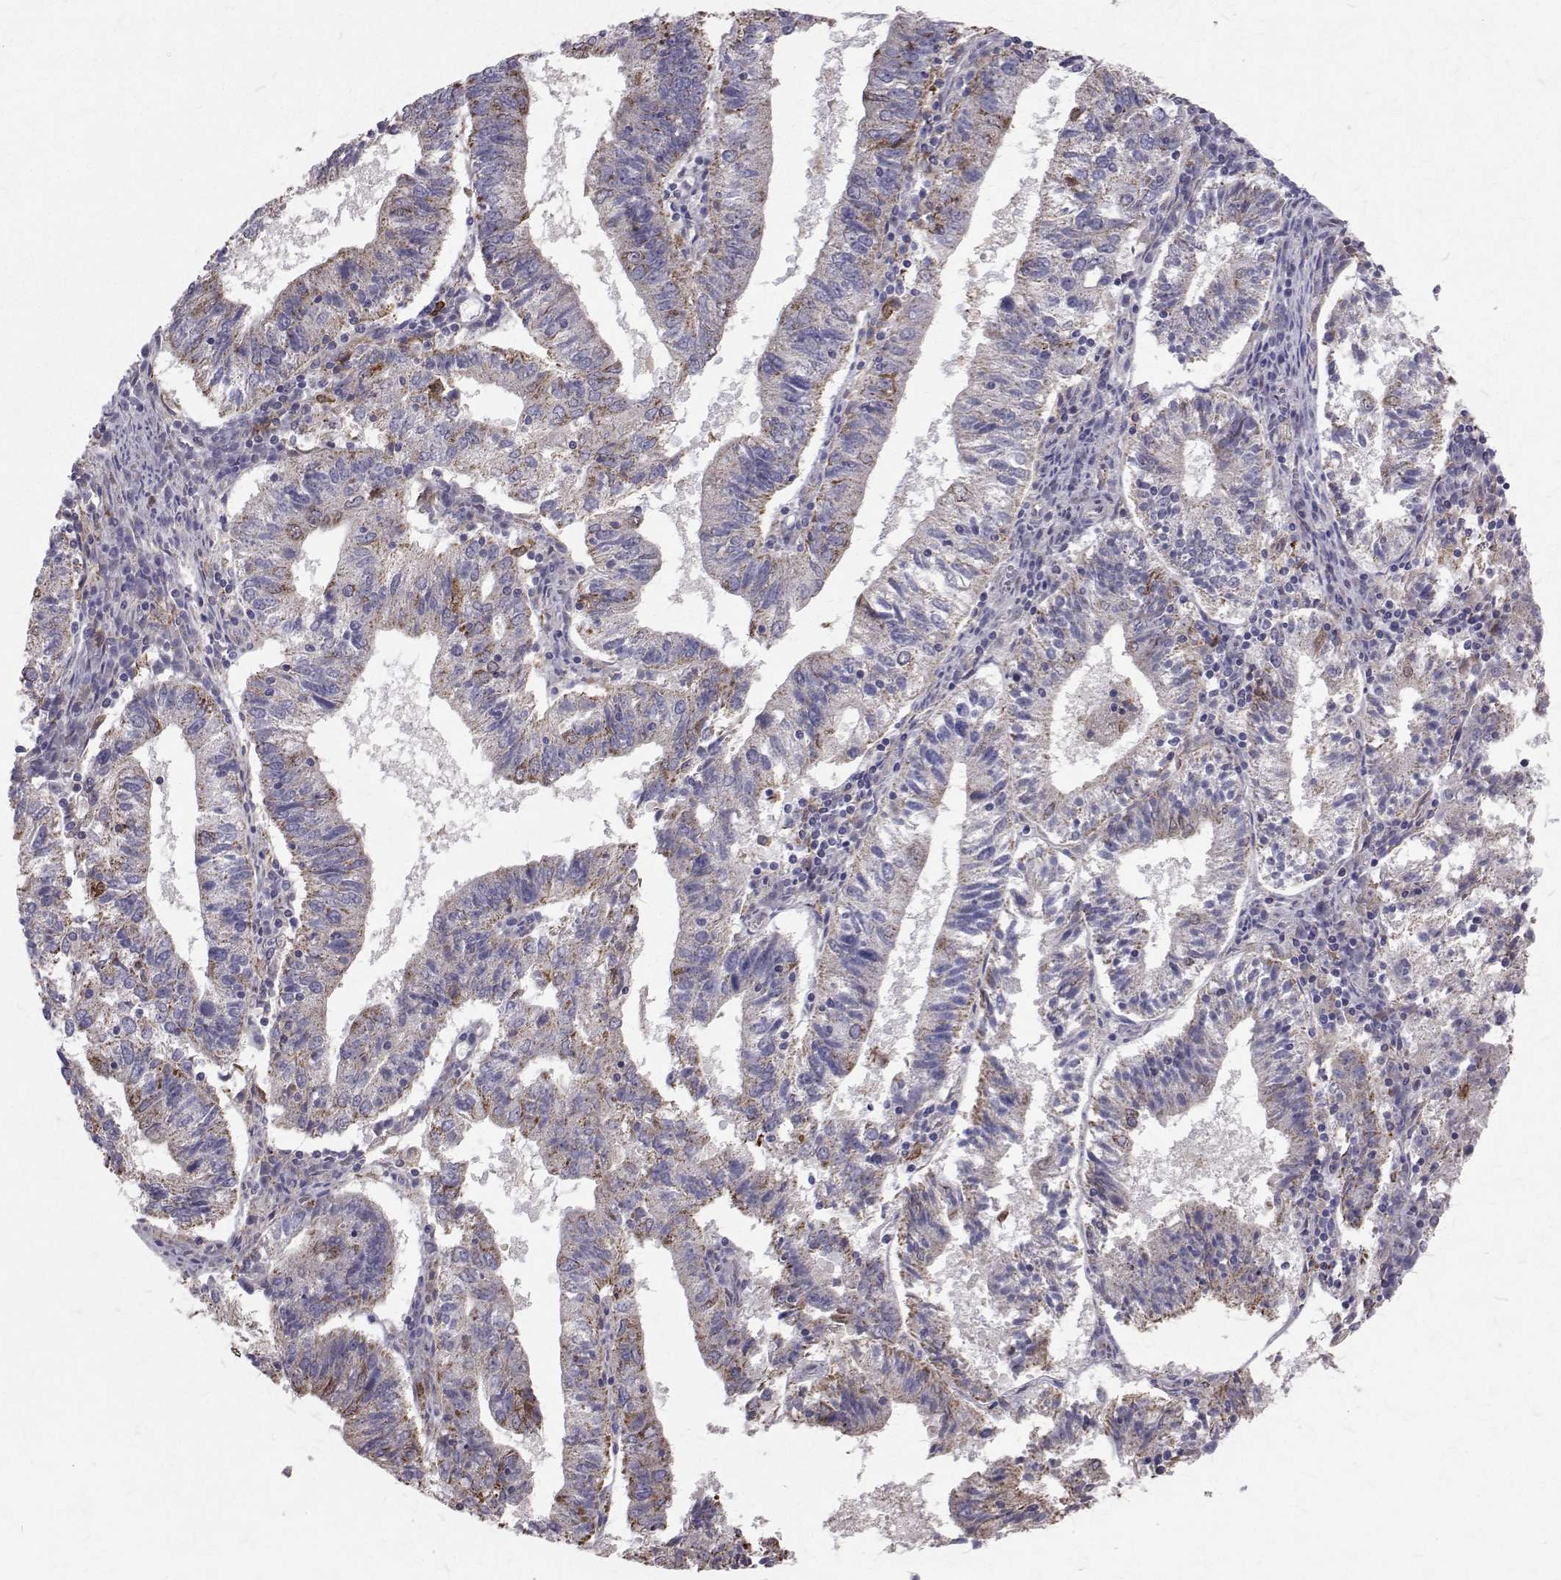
{"staining": {"intensity": "moderate", "quantity": "<25%", "location": "cytoplasmic/membranous"}, "tissue": "endometrial cancer", "cell_type": "Tumor cells", "image_type": "cancer", "snomed": [{"axis": "morphology", "description": "Adenocarcinoma, NOS"}, {"axis": "topography", "description": "Endometrium"}], "caption": "A brown stain shows moderate cytoplasmic/membranous positivity of a protein in endometrial cancer (adenocarcinoma) tumor cells.", "gene": "CCDC89", "patient": {"sex": "female", "age": 82}}